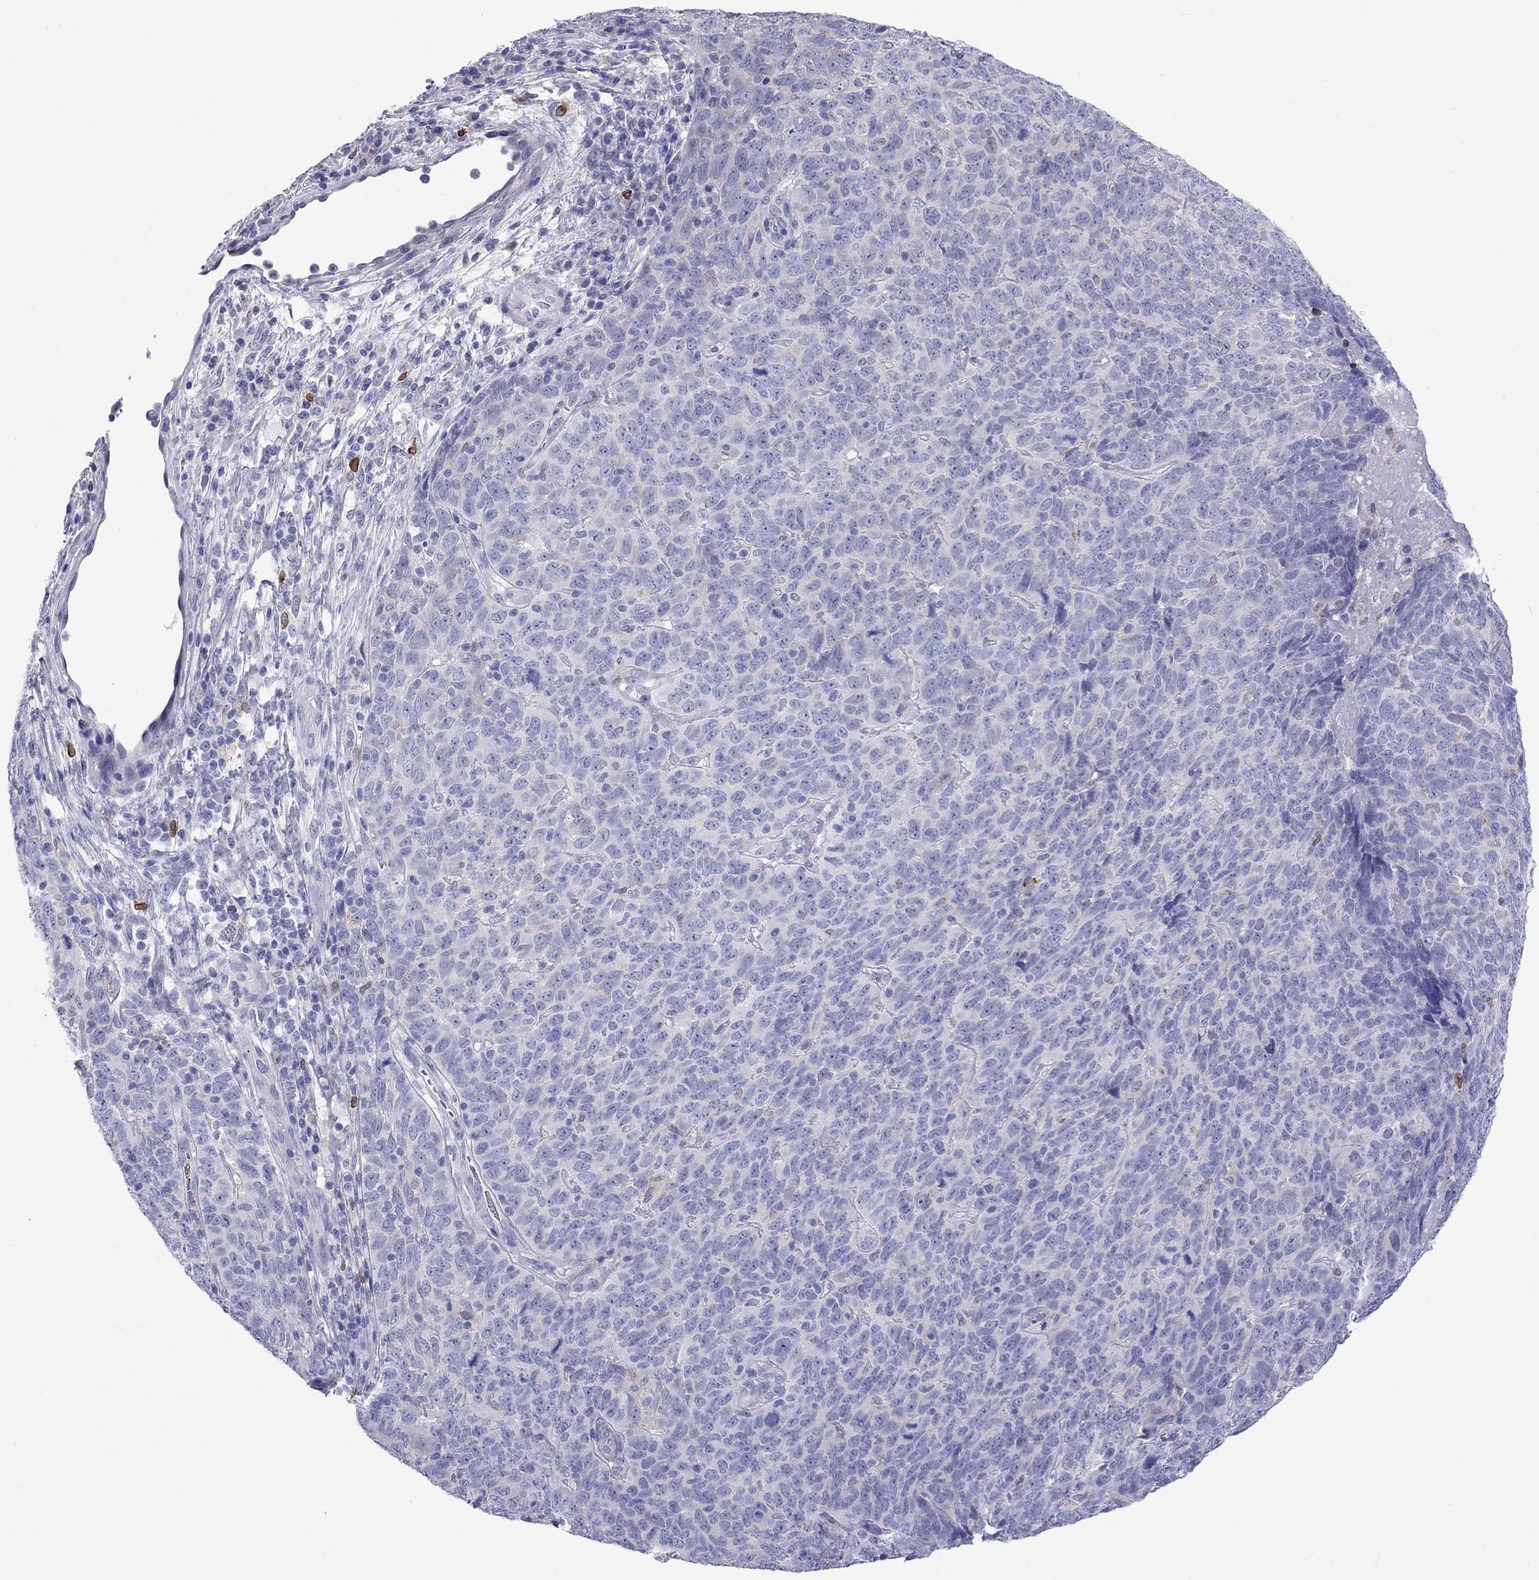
{"staining": {"intensity": "negative", "quantity": "none", "location": "none"}, "tissue": "skin cancer", "cell_type": "Tumor cells", "image_type": "cancer", "snomed": [{"axis": "morphology", "description": "Squamous cell carcinoma, NOS"}, {"axis": "topography", "description": "Skin"}, {"axis": "topography", "description": "Anal"}], "caption": "Immunohistochemistry (IHC) photomicrograph of neoplastic tissue: skin squamous cell carcinoma stained with DAB (3,3'-diaminobenzidine) displays no significant protein staining in tumor cells. The staining is performed using DAB (3,3'-diaminobenzidine) brown chromogen with nuclei counter-stained in using hematoxylin.", "gene": "ADORA2A", "patient": {"sex": "female", "age": 51}}